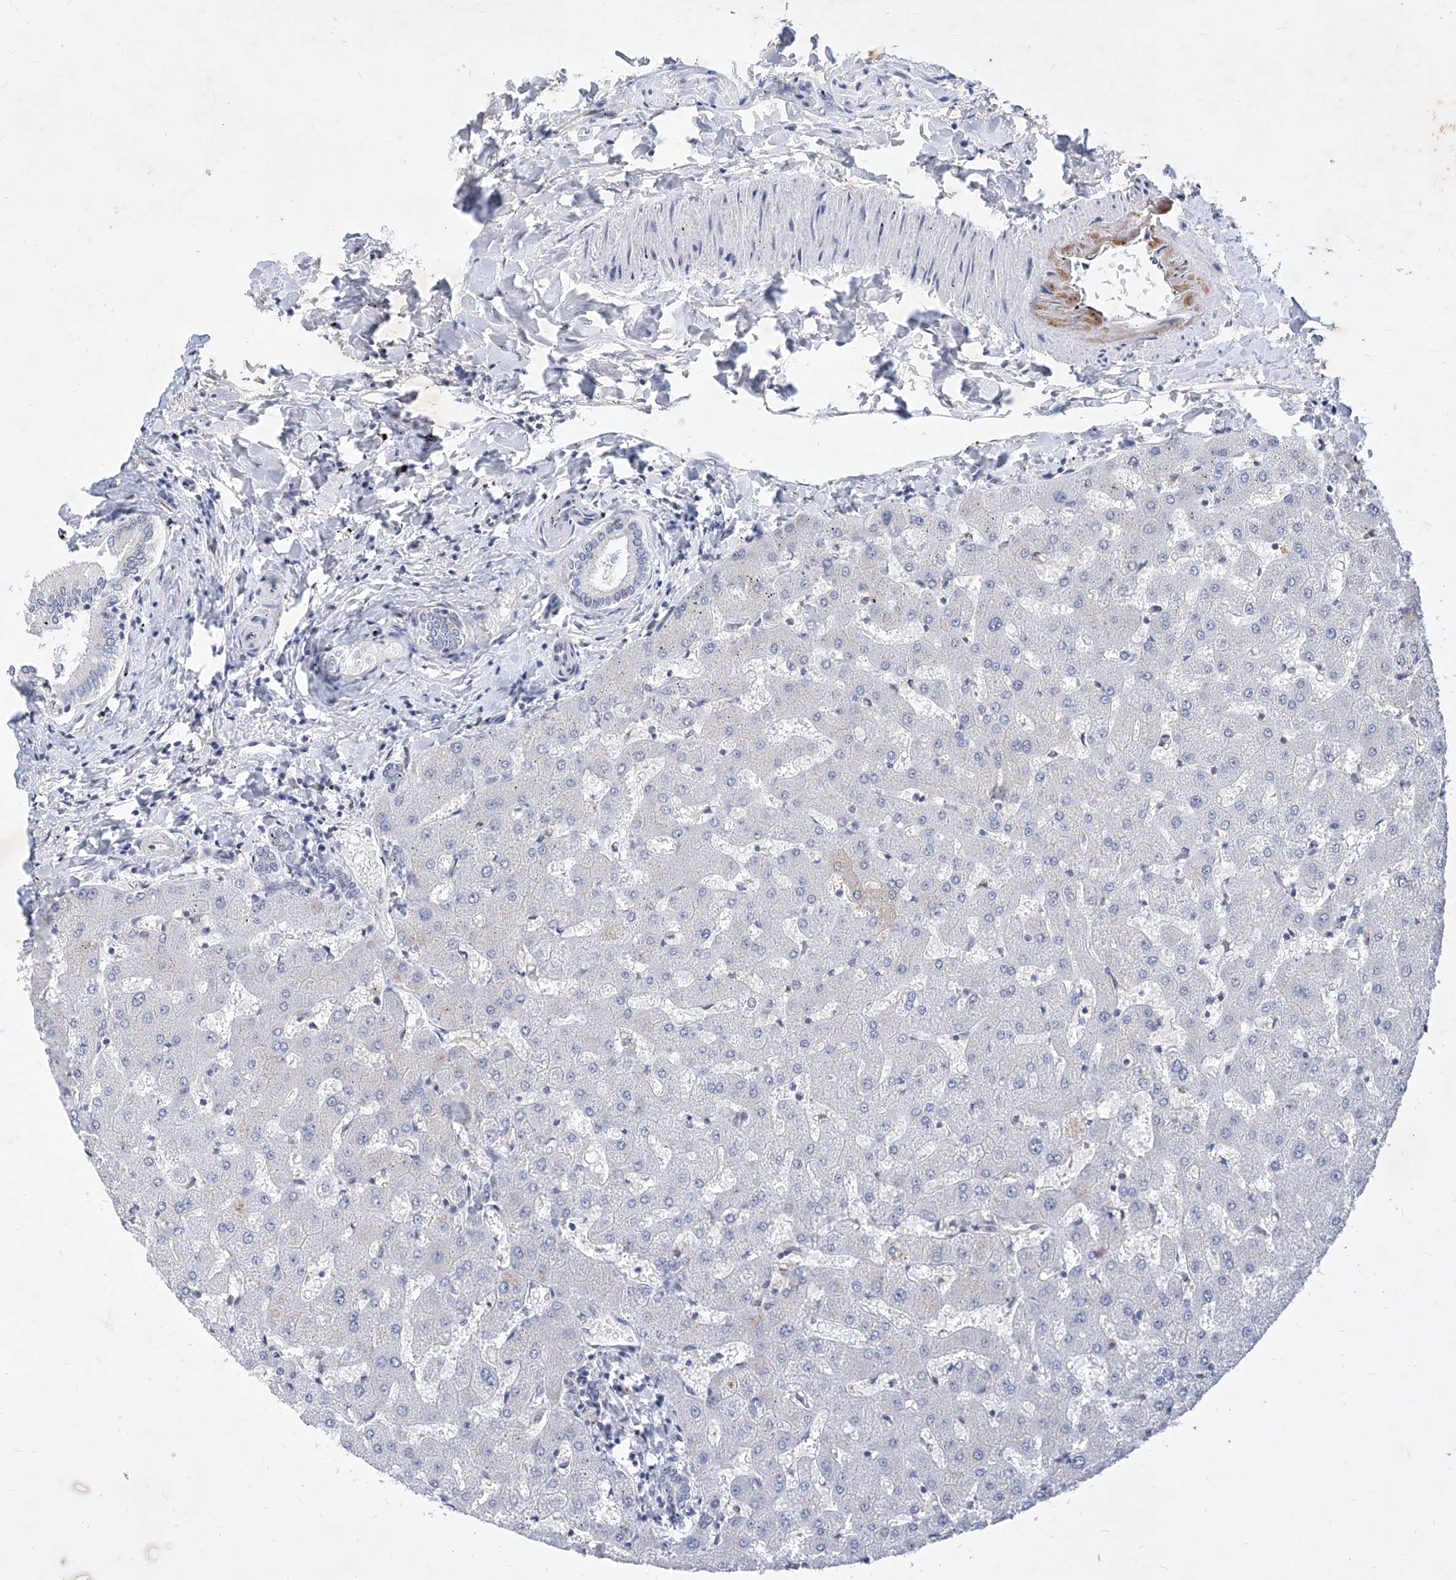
{"staining": {"intensity": "negative", "quantity": "none", "location": "none"}, "tissue": "liver", "cell_type": "Cholangiocytes", "image_type": "normal", "snomed": [{"axis": "morphology", "description": "Normal tissue, NOS"}, {"axis": "topography", "description": "Liver"}], "caption": "High magnification brightfield microscopy of benign liver stained with DAB (3,3'-diaminobenzidine) (brown) and counterstained with hematoxylin (blue): cholangiocytes show no significant expression. The staining is performed using DAB brown chromogen with nuclei counter-stained in using hematoxylin.", "gene": "MX2", "patient": {"sex": "female", "age": 63}}